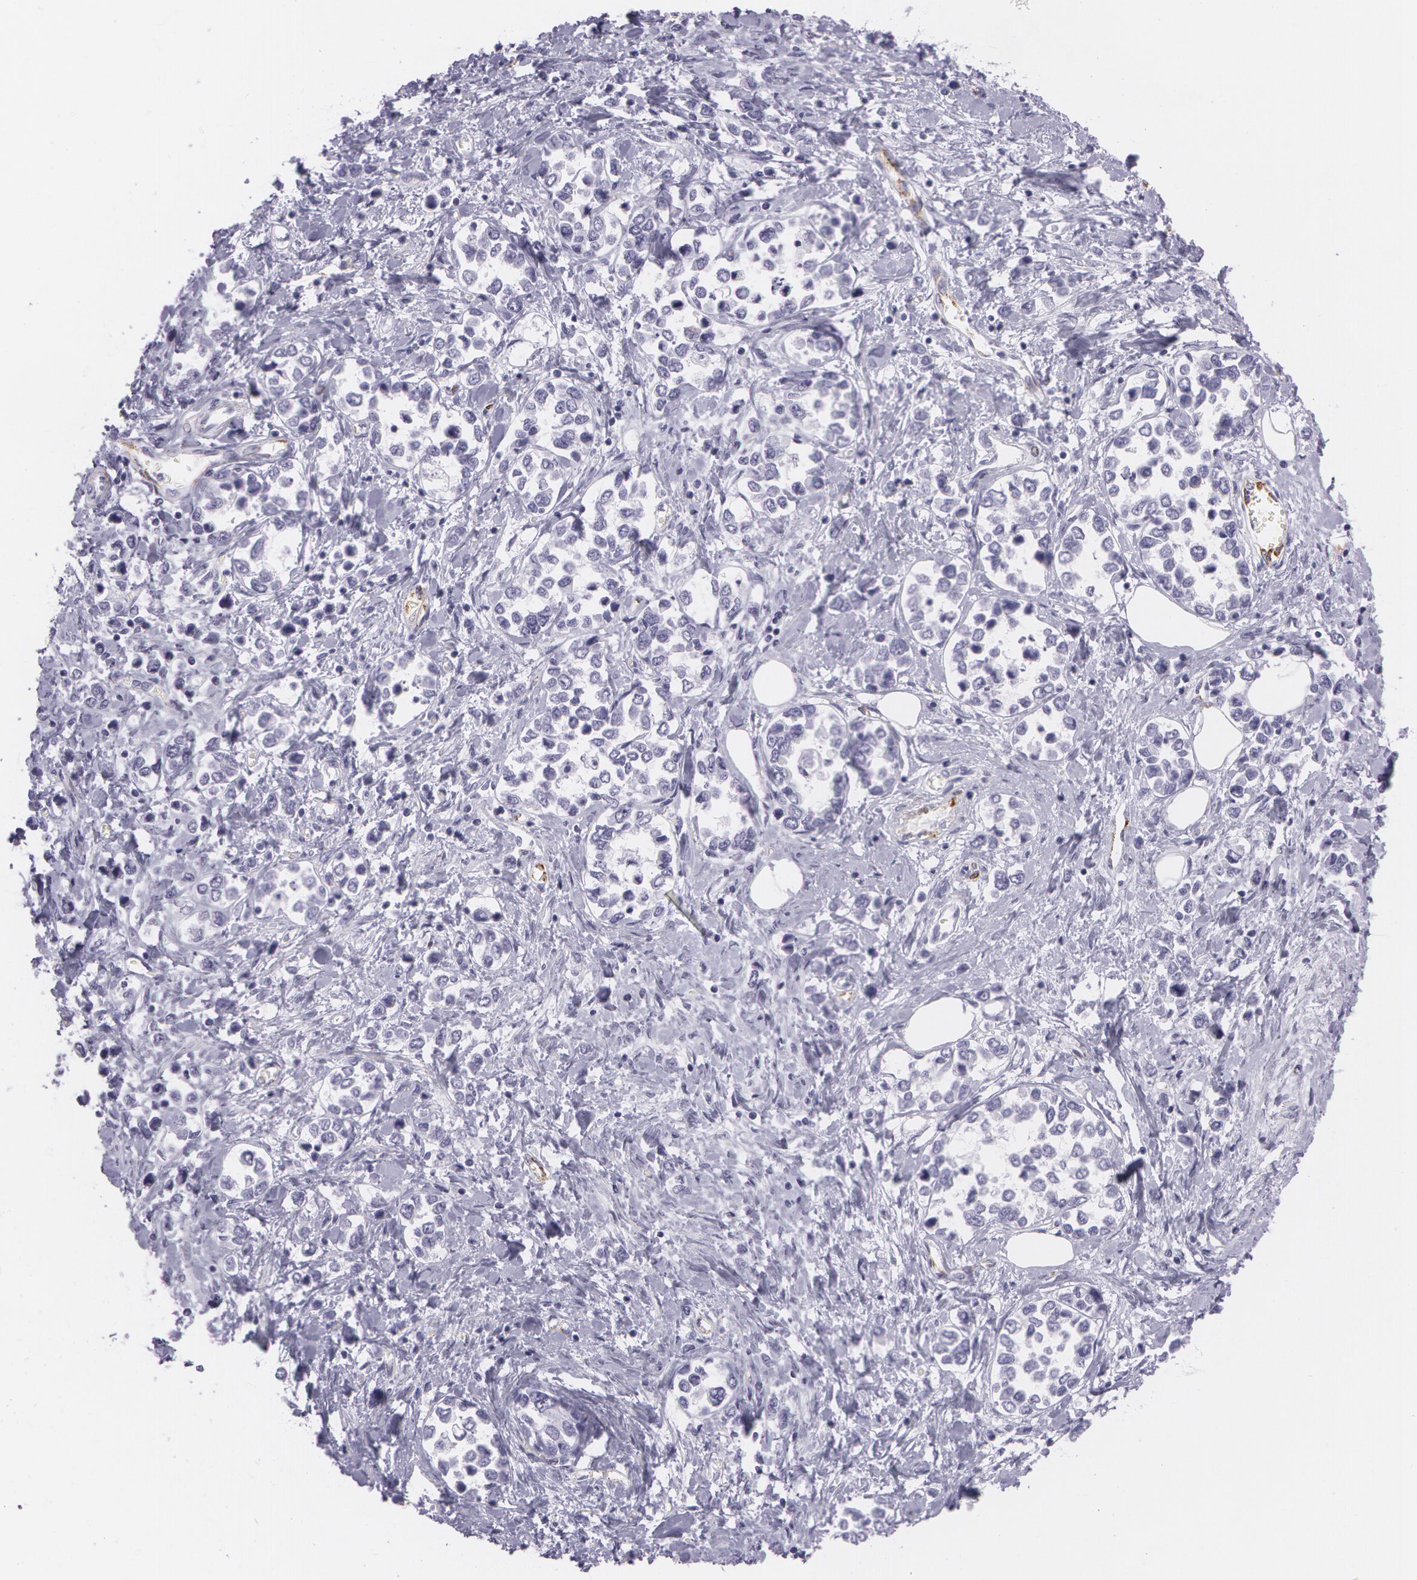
{"staining": {"intensity": "negative", "quantity": "none", "location": "none"}, "tissue": "stomach cancer", "cell_type": "Tumor cells", "image_type": "cancer", "snomed": [{"axis": "morphology", "description": "Adenocarcinoma, NOS"}, {"axis": "topography", "description": "Stomach, upper"}], "caption": "This is an IHC image of stomach adenocarcinoma. There is no expression in tumor cells.", "gene": "SNCG", "patient": {"sex": "male", "age": 76}}